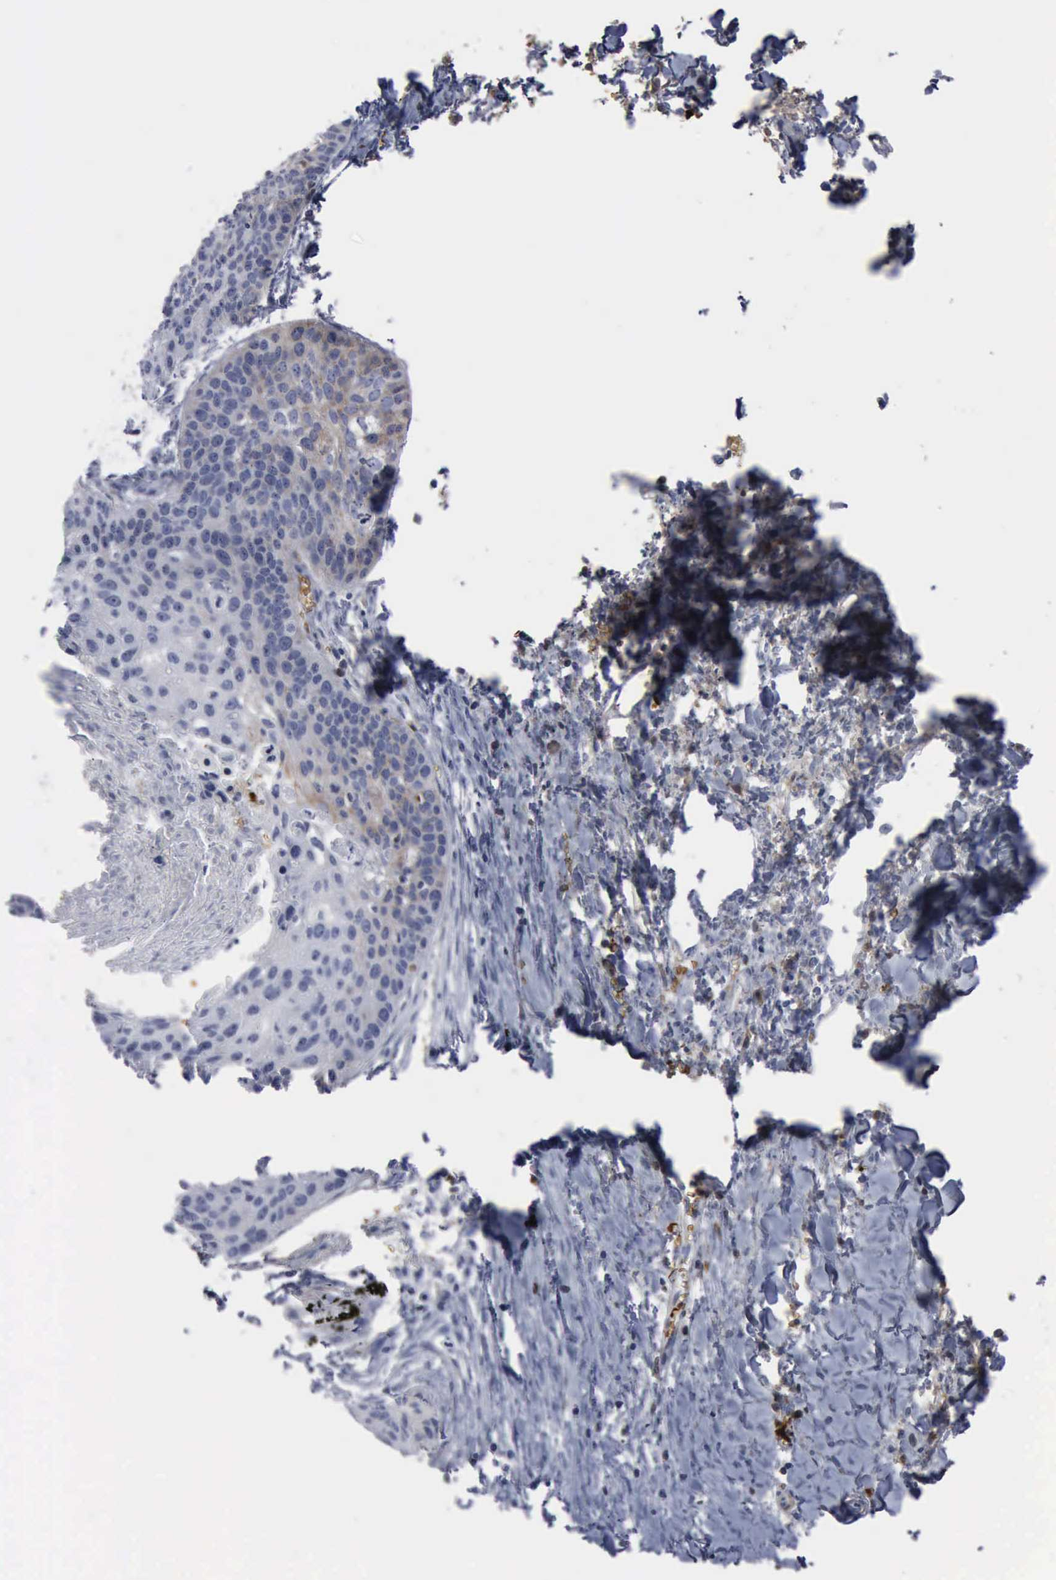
{"staining": {"intensity": "weak", "quantity": "<25%", "location": "cytoplasmic/membranous"}, "tissue": "lung cancer", "cell_type": "Tumor cells", "image_type": "cancer", "snomed": [{"axis": "morphology", "description": "Squamous cell carcinoma, NOS"}, {"axis": "topography", "description": "Lung"}], "caption": "Immunohistochemistry histopathology image of human squamous cell carcinoma (lung) stained for a protein (brown), which demonstrates no staining in tumor cells.", "gene": "TGFB1", "patient": {"sex": "male", "age": 71}}